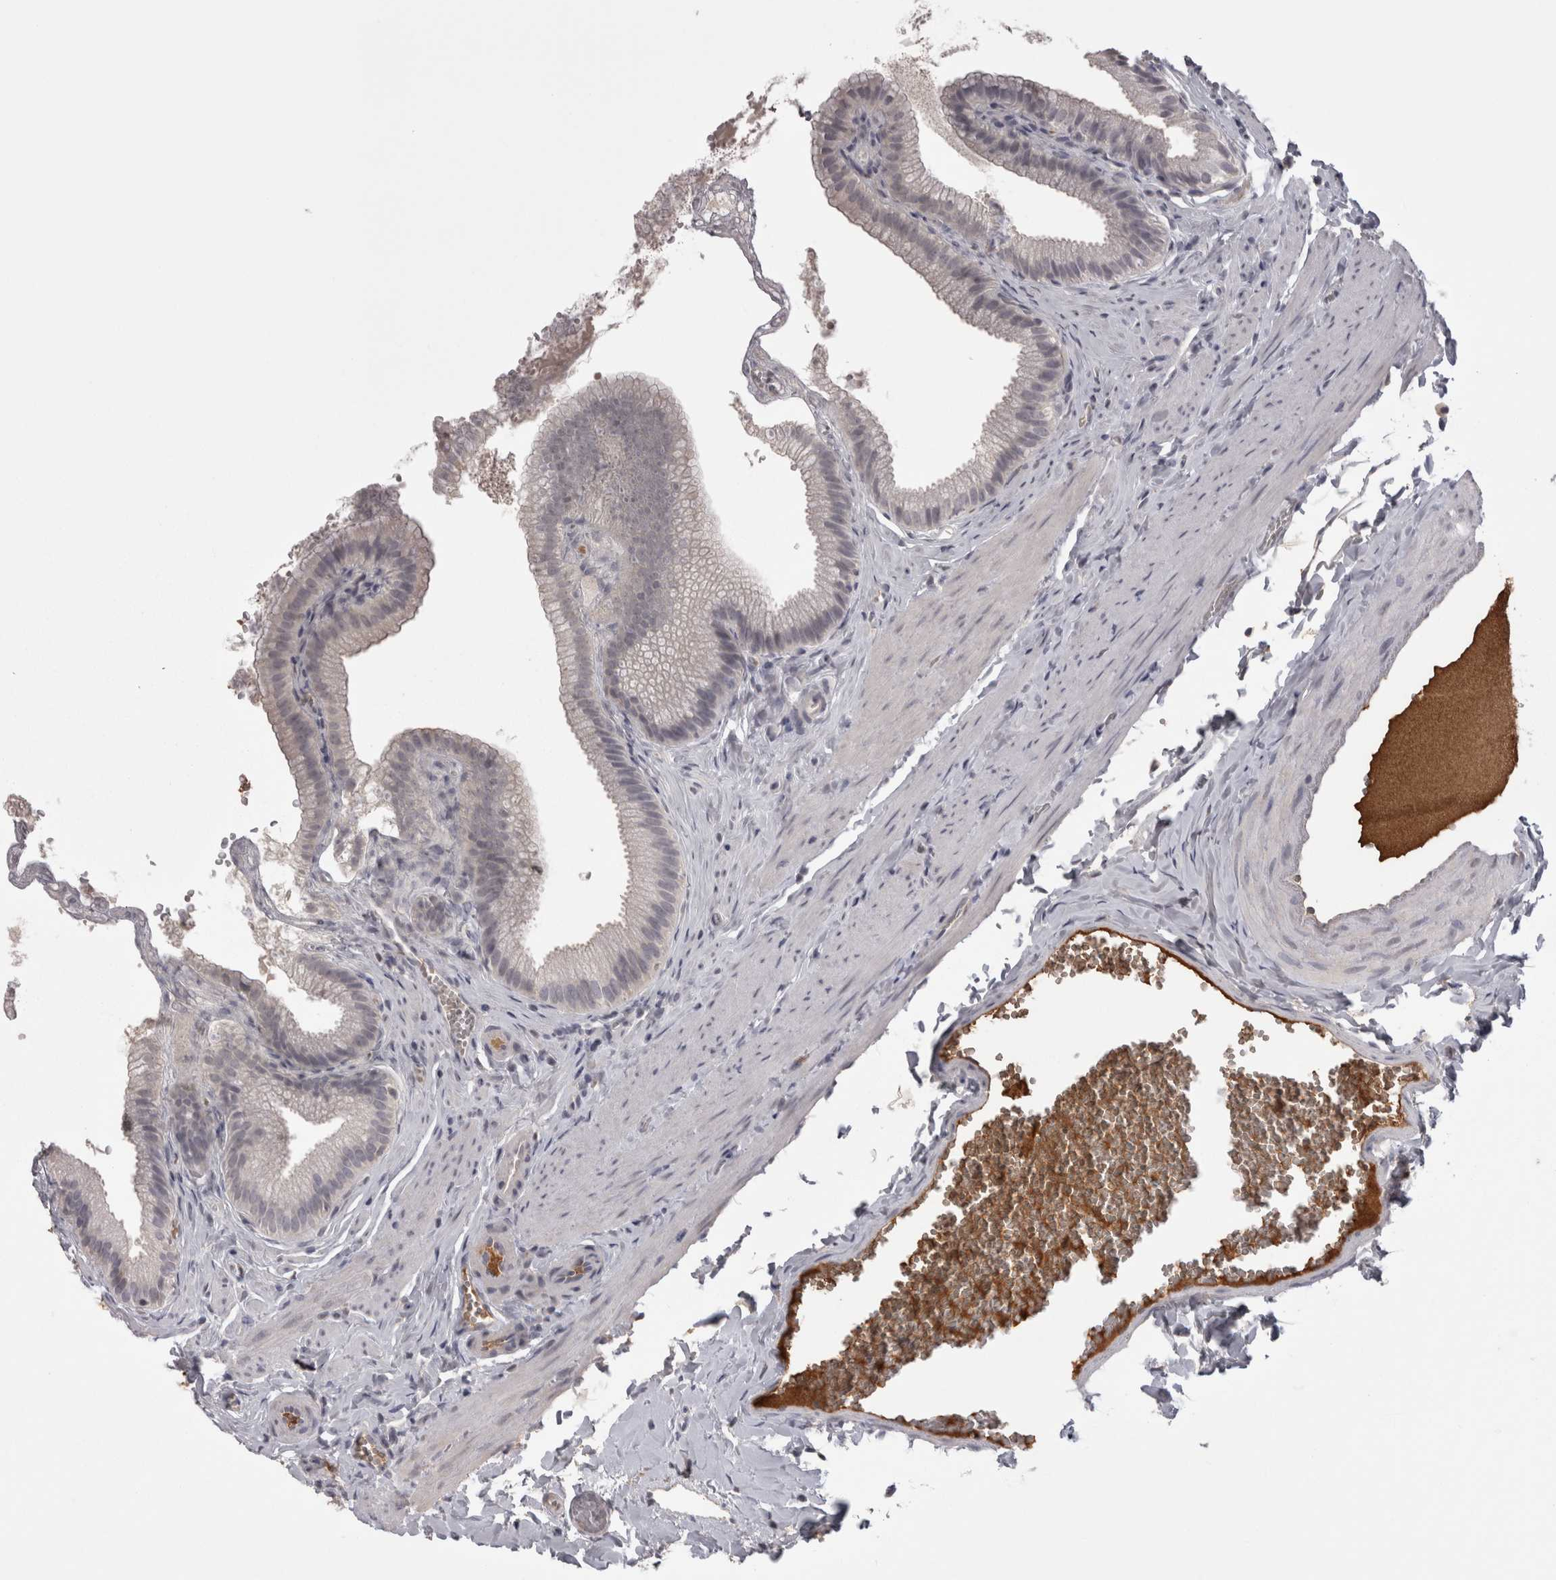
{"staining": {"intensity": "negative", "quantity": "none", "location": "none"}, "tissue": "gallbladder", "cell_type": "Glandular cells", "image_type": "normal", "snomed": [{"axis": "morphology", "description": "Normal tissue, NOS"}, {"axis": "topography", "description": "Gallbladder"}], "caption": "Histopathology image shows no significant protein expression in glandular cells of unremarkable gallbladder. (DAB (3,3'-diaminobenzidine) immunohistochemistry, high magnification).", "gene": "SAA4", "patient": {"sex": "male", "age": 38}}